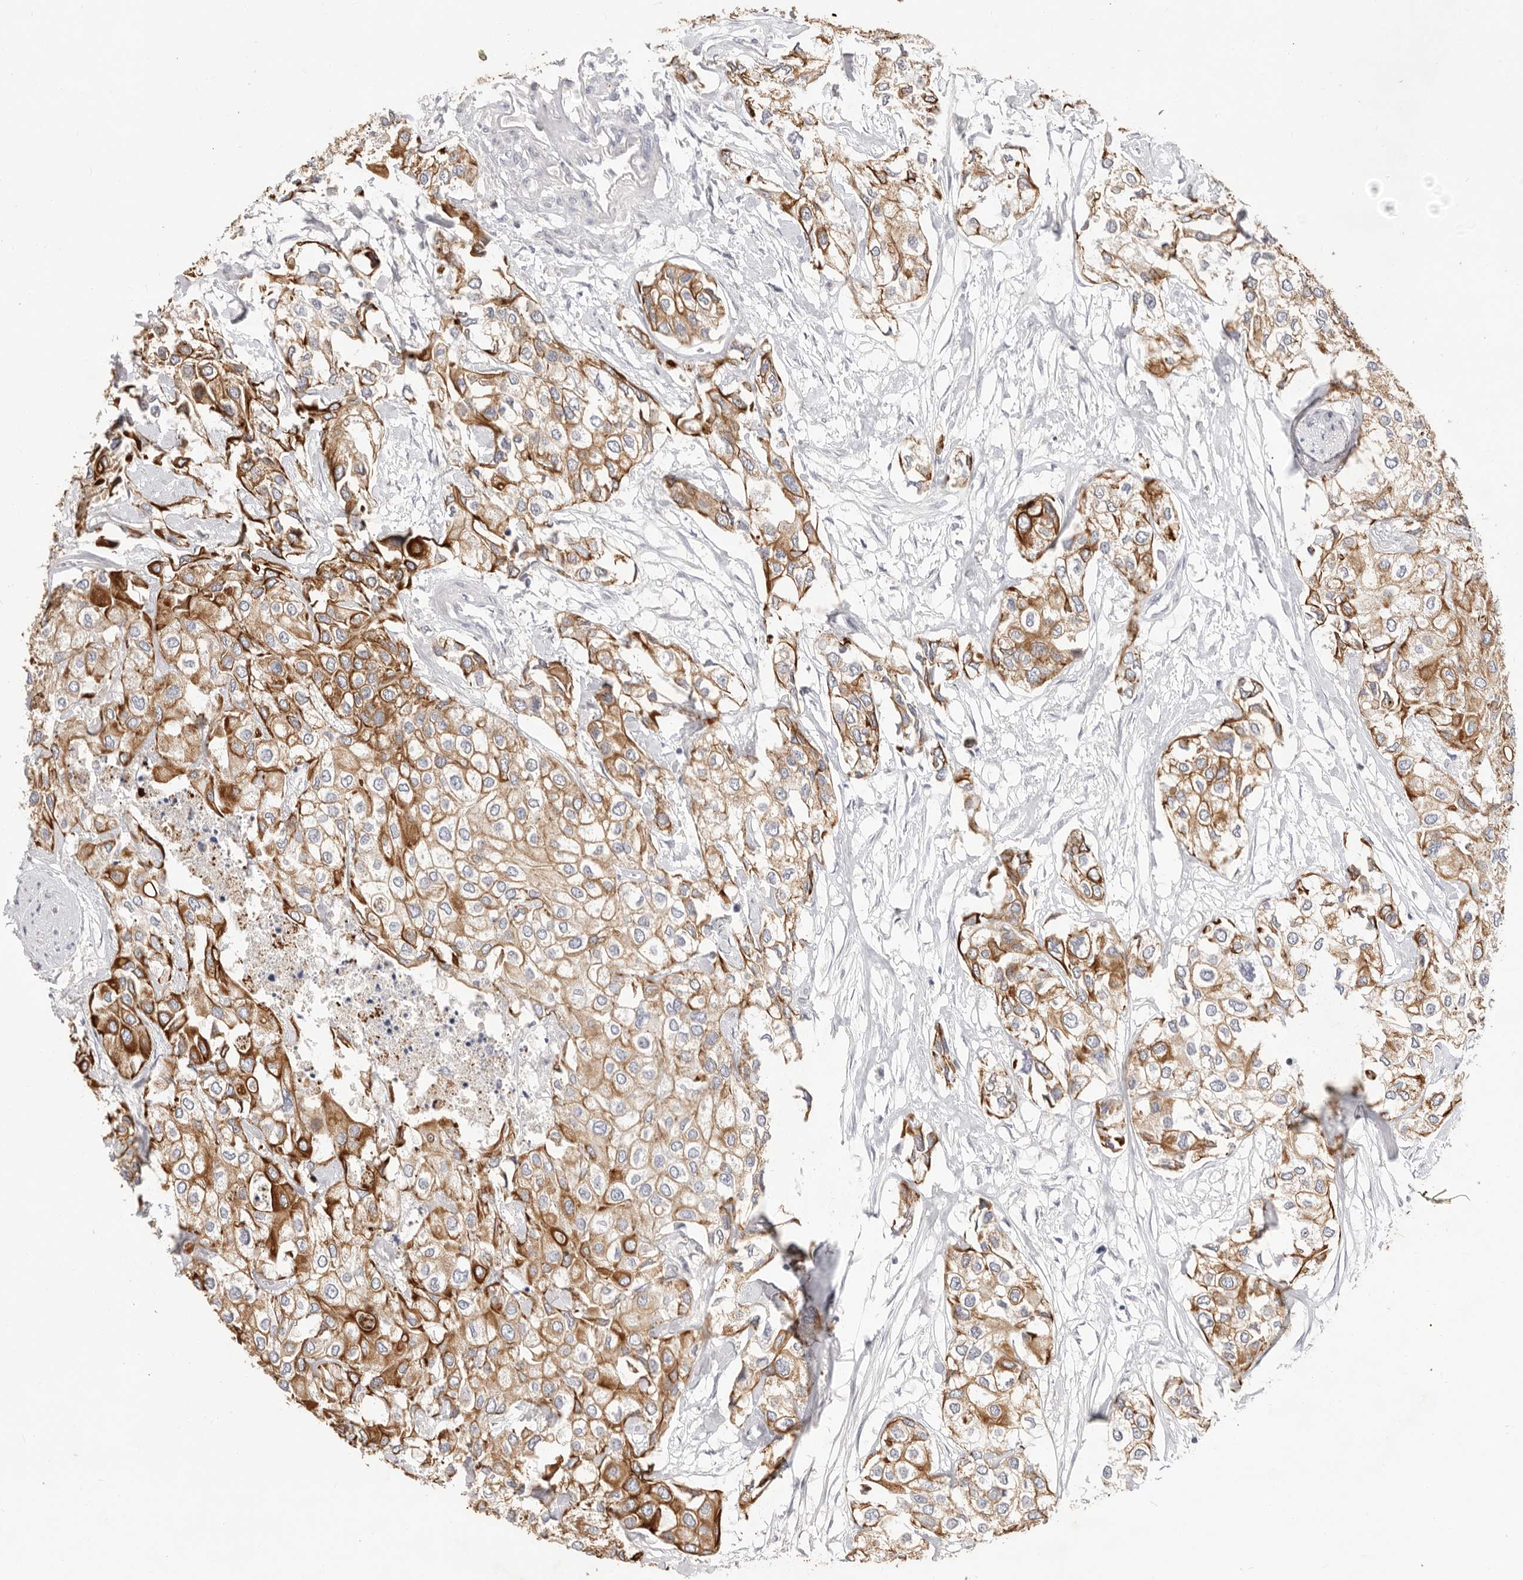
{"staining": {"intensity": "strong", "quantity": ">75%", "location": "cytoplasmic/membranous"}, "tissue": "urothelial cancer", "cell_type": "Tumor cells", "image_type": "cancer", "snomed": [{"axis": "morphology", "description": "Urothelial carcinoma, High grade"}, {"axis": "topography", "description": "Urinary bladder"}], "caption": "Tumor cells demonstrate high levels of strong cytoplasmic/membranous expression in about >75% of cells in human urothelial cancer.", "gene": "USH1C", "patient": {"sex": "male", "age": 64}}